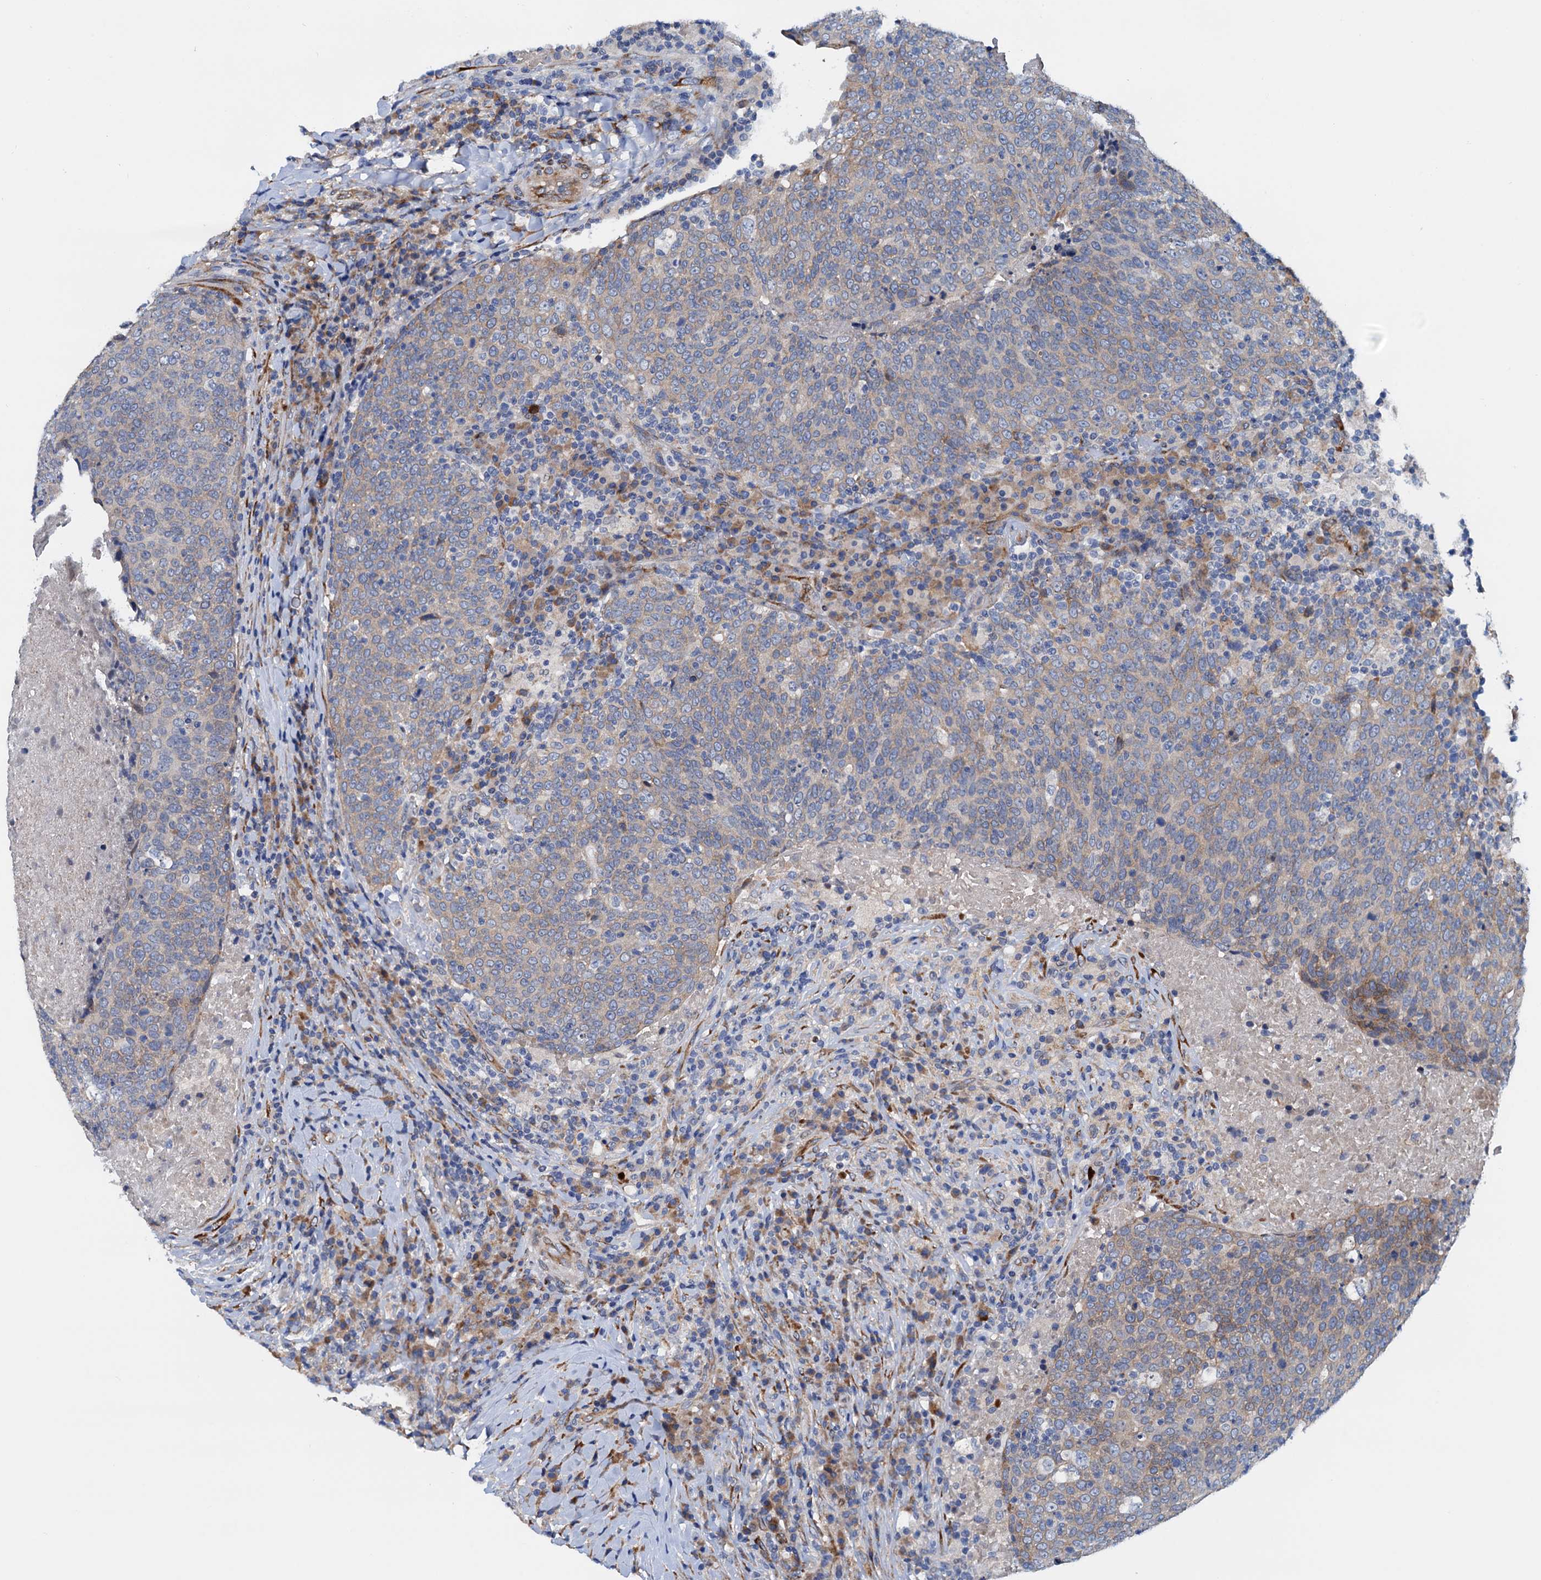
{"staining": {"intensity": "moderate", "quantity": "<25%", "location": "cytoplasmic/membranous"}, "tissue": "head and neck cancer", "cell_type": "Tumor cells", "image_type": "cancer", "snomed": [{"axis": "morphology", "description": "Squamous cell carcinoma, NOS"}, {"axis": "morphology", "description": "Squamous cell carcinoma, metastatic, NOS"}, {"axis": "topography", "description": "Lymph node"}, {"axis": "topography", "description": "Head-Neck"}], "caption": "Protein staining exhibits moderate cytoplasmic/membranous positivity in about <25% of tumor cells in metastatic squamous cell carcinoma (head and neck). Immunohistochemistry (ihc) stains the protein in brown and the nuclei are stained blue.", "gene": "RASSF9", "patient": {"sex": "male", "age": 62}}